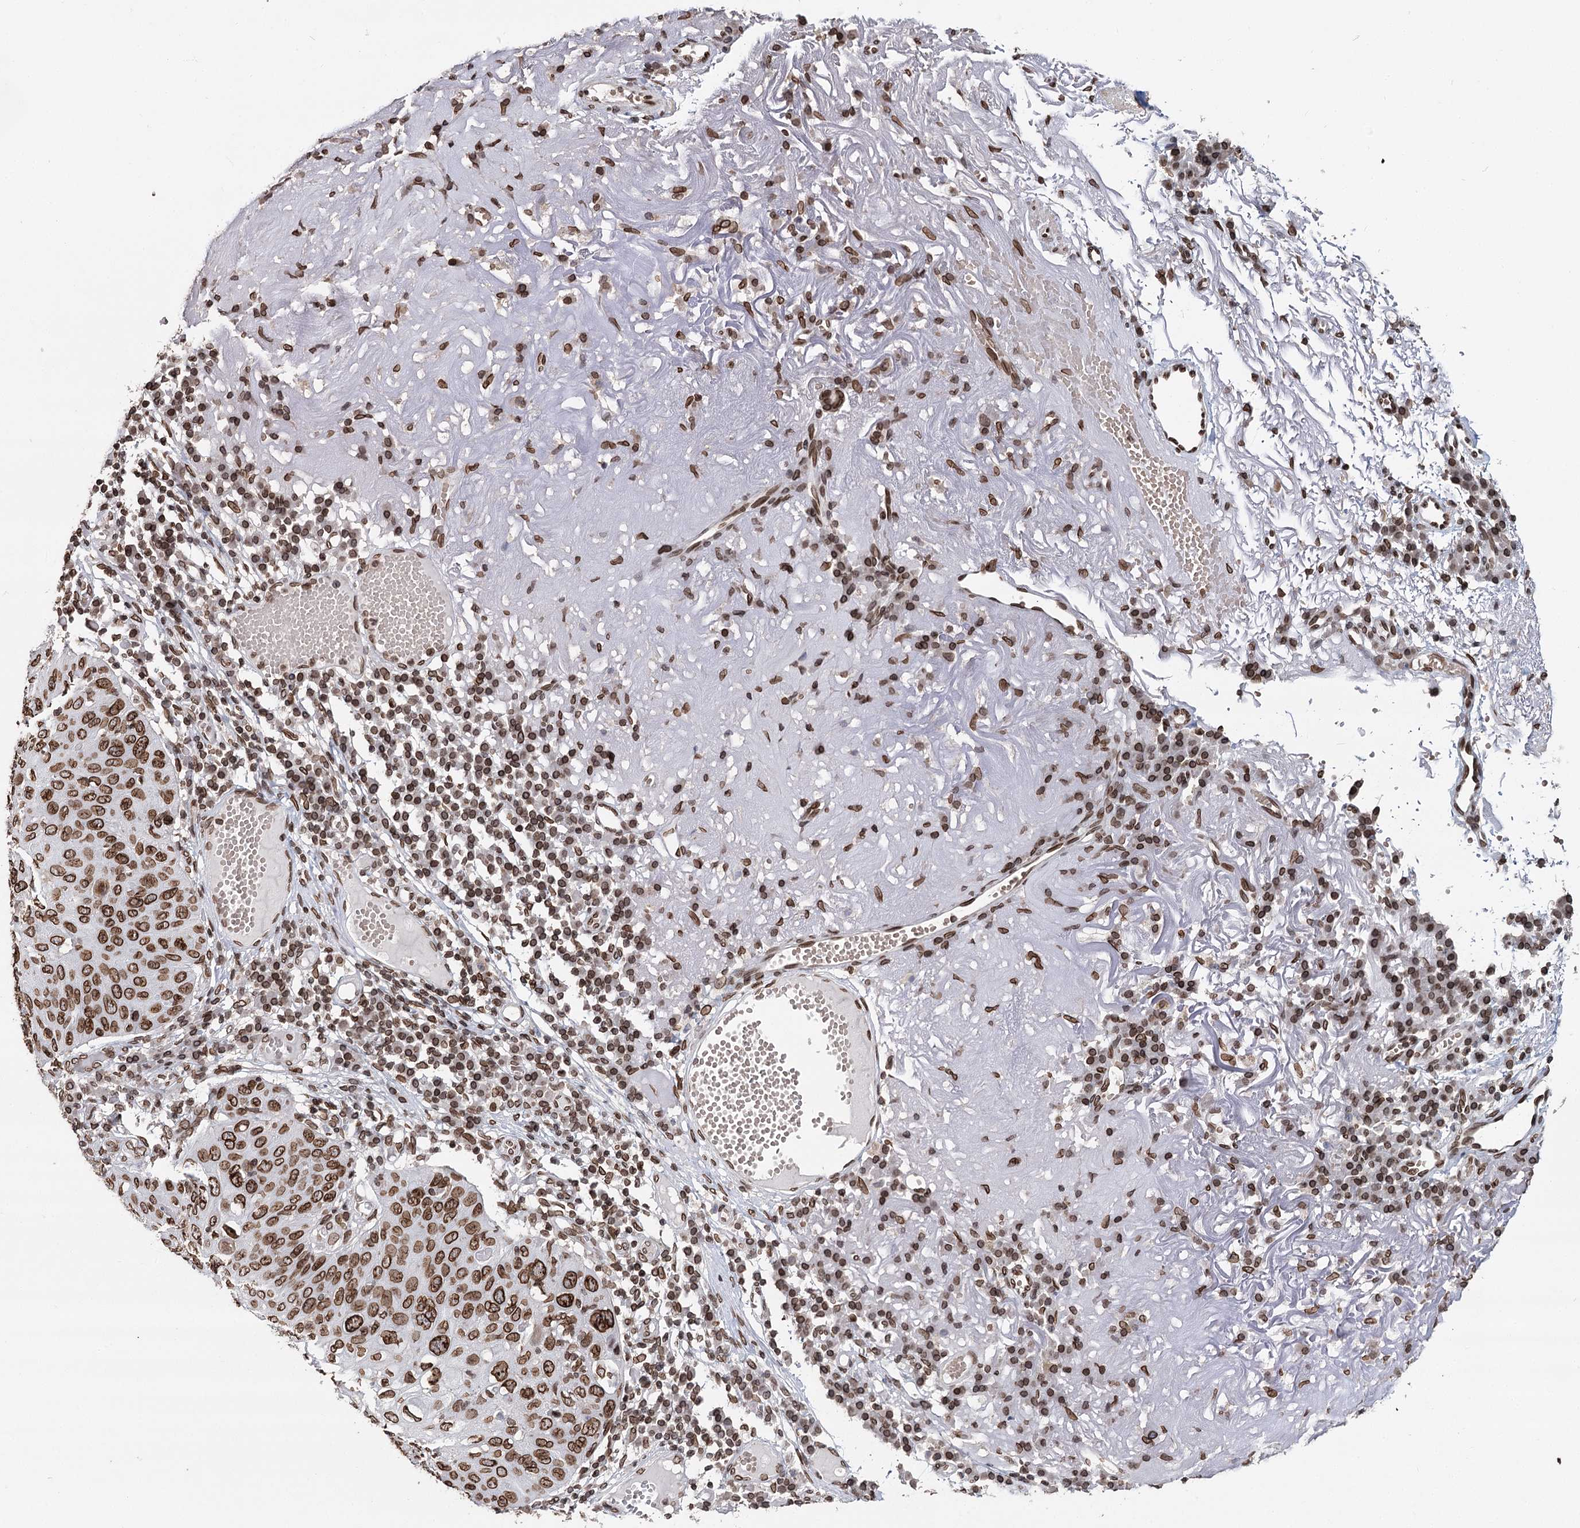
{"staining": {"intensity": "strong", "quantity": ">75%", "location": "cytoplasmic/membranous,nuclear"}, "tissue": "skin cancer", "cell_type": "Tumor cells", "image_type": "cancer", "snomed": [{"axis": "morphology", "description": "Squamous cell carcinoma, NOS"}, {"axis": "topography", "description": "Skin"}], "caption": "Immunohistochemistry of squamous cell carcinoma (skin) displays high levels of strong cytoplasmic/membranous and nuclear positivity in approximately >75% of tumor cells.", "gene": "KIAA0930", "patient": {"sex": "female", "age": 90}}